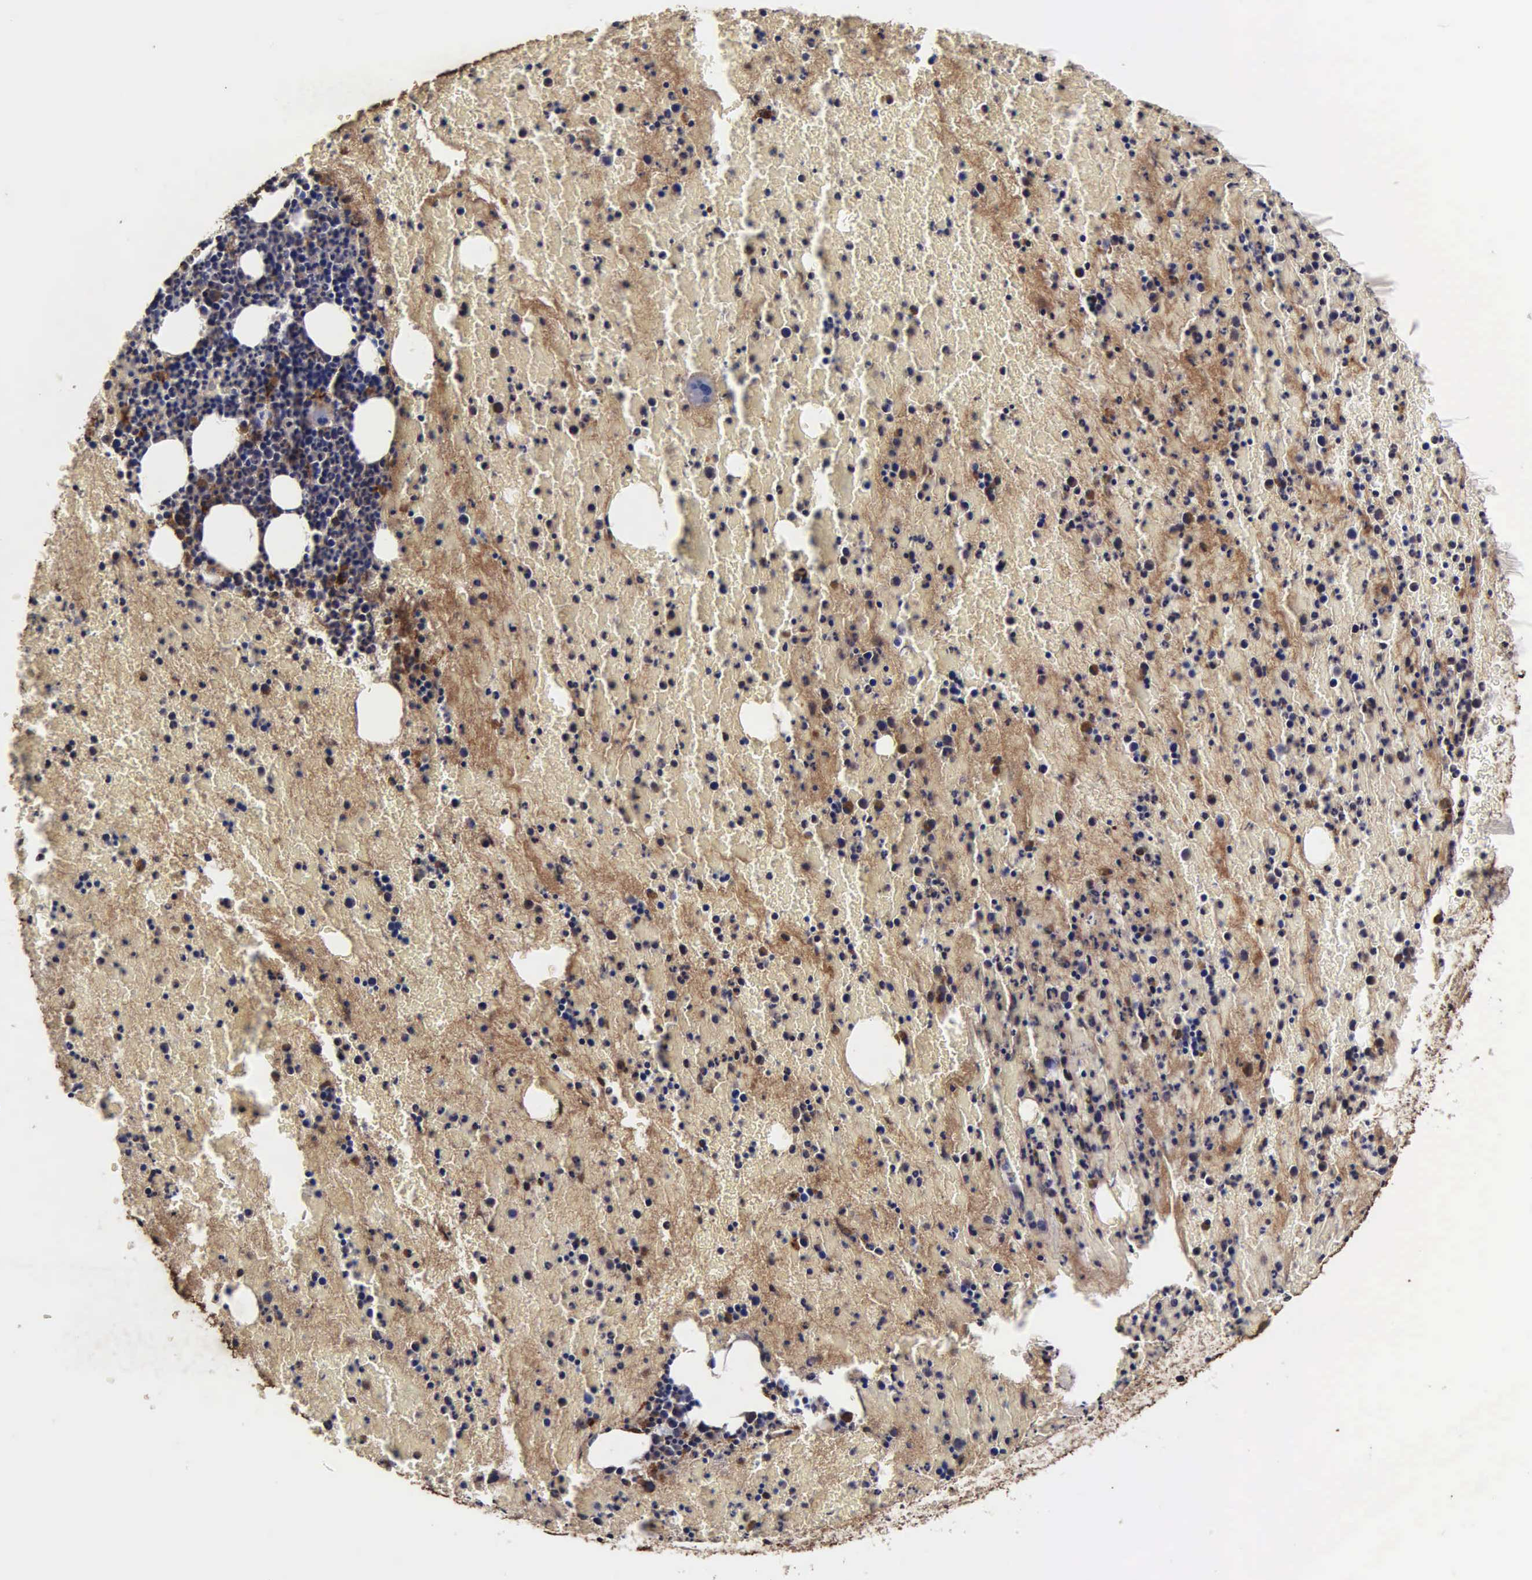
{"staining": {"intensity": "moderate", "quantity": "<25%", "location": "cytoplasmic/membranous"}, "tissue": "bone marrow", "cell_type": "Hematopoietic cells", "image_type": "normal", "snomed": [{"axis": "morphology", "description": "Normal tissue, NOS"}, {"axis": "topography", "description": "Bone marrow"}], "caption": "An immunohistochemistry histopathology image of benign tissue is shown. Protein staining in brown highlights moderate cytoplasmic/membranous positivity in bone marrow within hematopoietic cells. The staining was performed using DAB (3,3'-diaminobenzidine) to visualize the protein expression in brown, while the nuclei were stained in blue with hematoxylin (Magnification: 20x).", "gene": "CST3", "patient": {"sex": "female", "age": 53}}